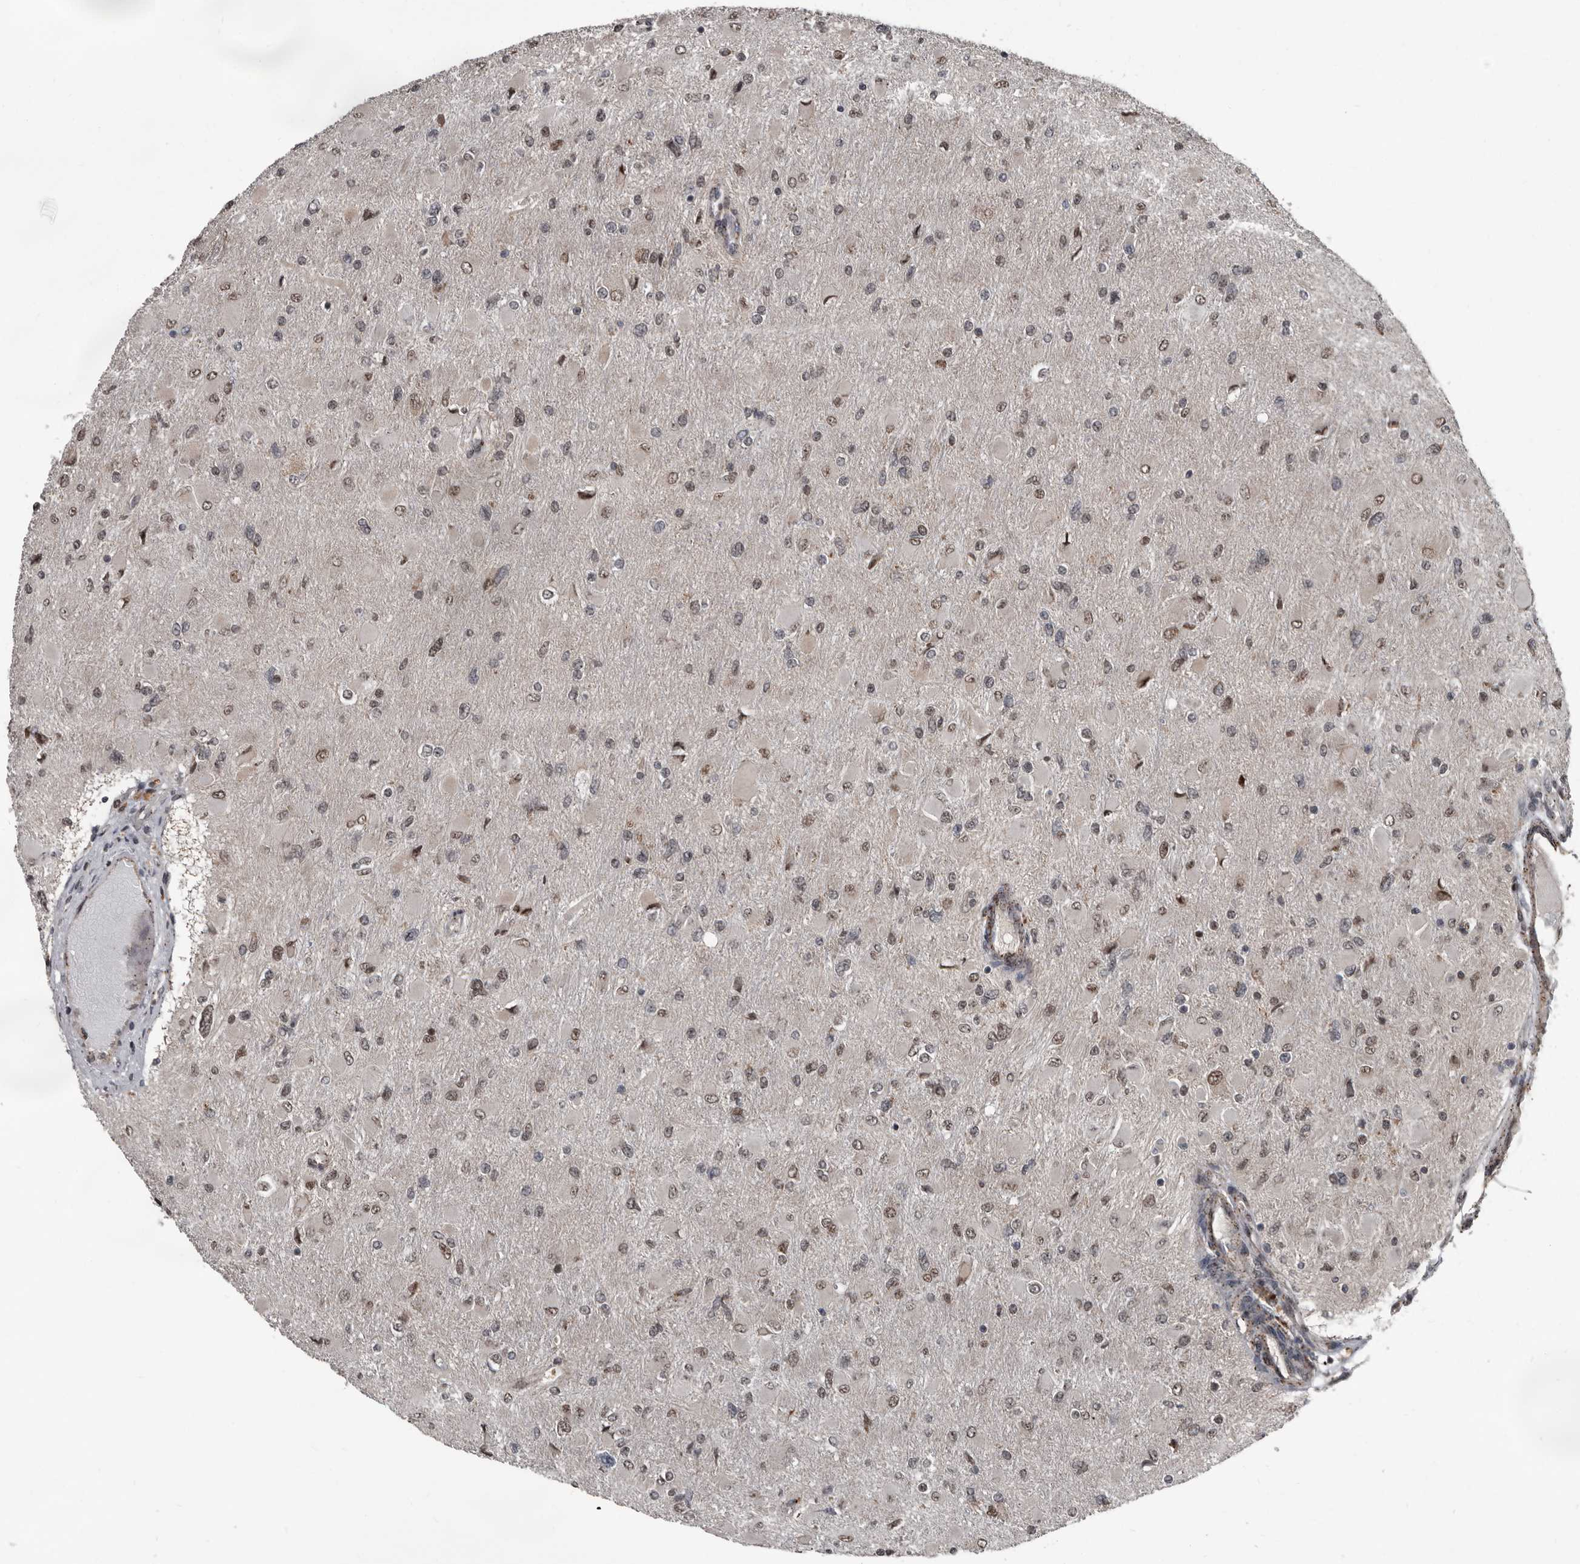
{"staining": {"intensity": "weak", "quantity": "25%-75%", "location": "nuclear"}, "tissue": "glioma", "cell_type": "Tumor cells", "image_type": "cancer", "snomed": [{"axis": "morphology", "description": "Glioma, malignant, High grade"}, {"axis": "topography", "description": "Cerebral cortex"}], "caption": "High-grade glioma (malignant) was stained to show a protein in brown. There is low levels of weak nuclear positivity in approximately 25%-75% of tumor cells.", "gene": "CHD1L", "patient": {"sex": "female", "age": 36}}